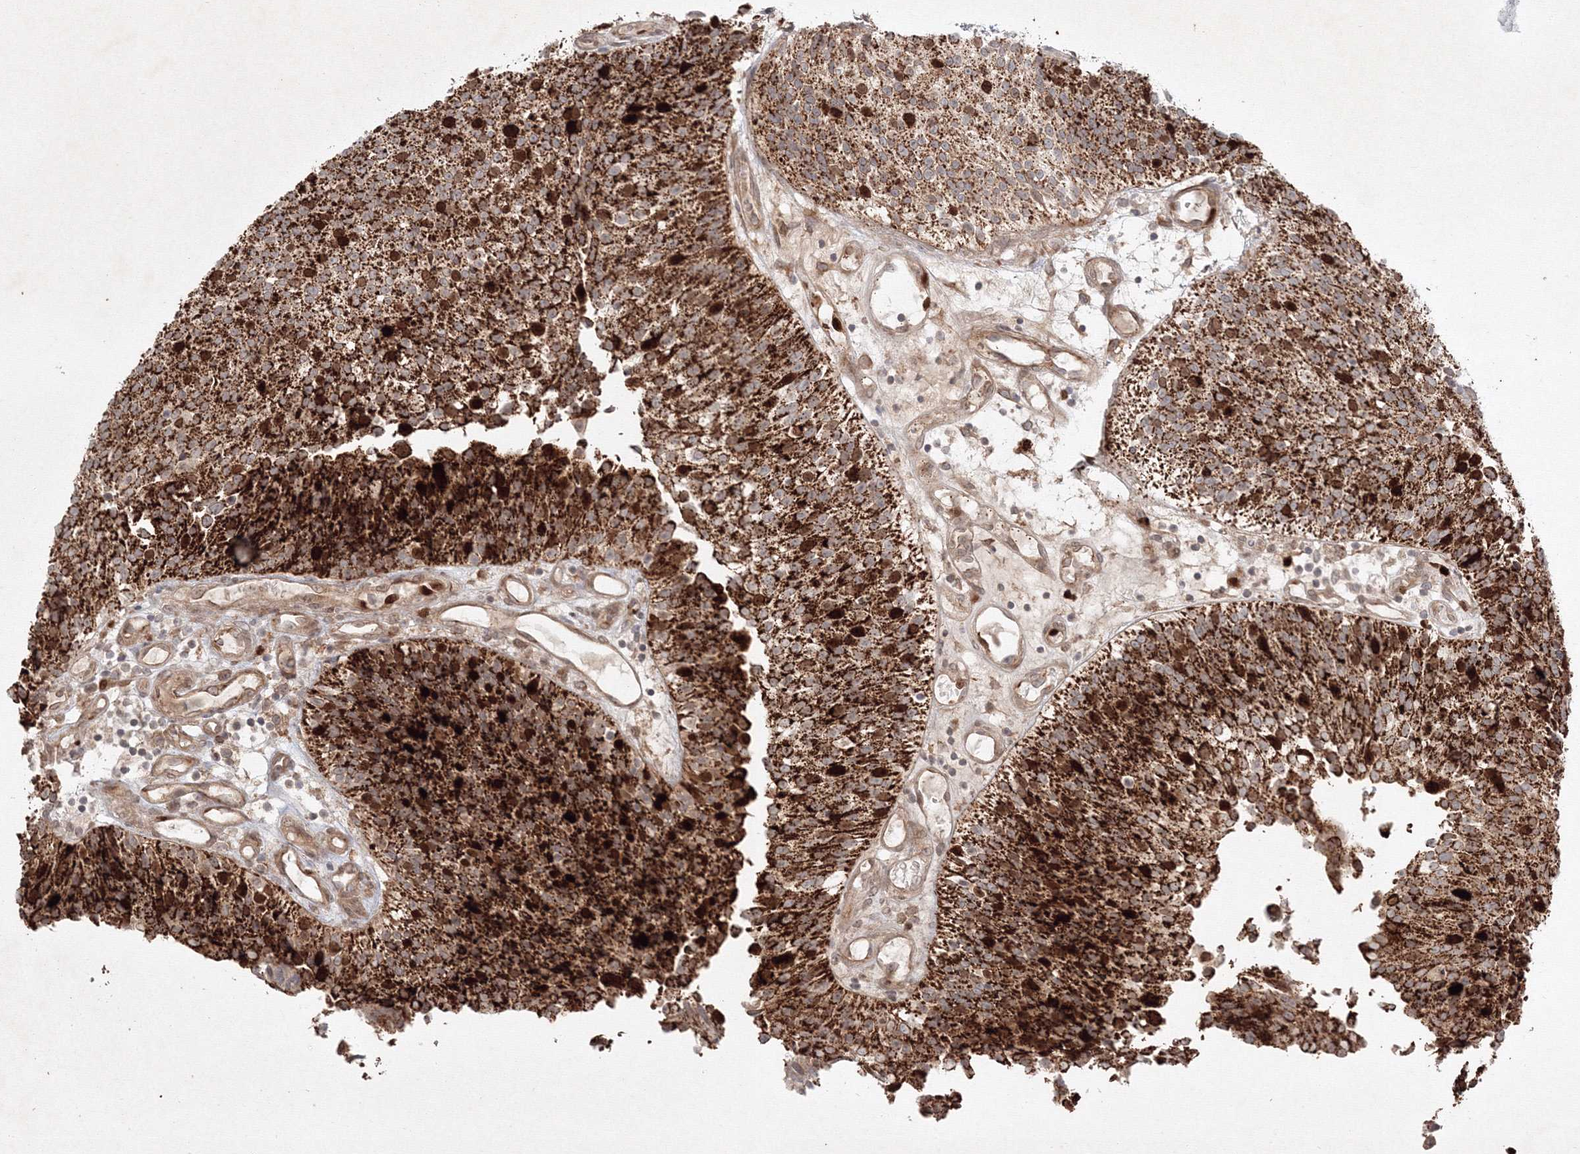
{"staining": {"intensity": "strong", "quantity": ">75%", "location": "cytoplasmic/membranous"}, "tissue": "urothelial cancer", "cell_type": "Tumor cells", "image_type": "cancer", "snomed": [{"axis": "morphology", "description": "Urothelial carcinoma, Low grade"}, {"axis": "topography", "description": "Urinary bladder"}], "caption": "Strong cytoplasmic/membranous protein positivity is identified in about >75% of tumor cells in urothelial cancer.", "gene": "KIF20A", "patient": {"sex": "male", "age": 86}}